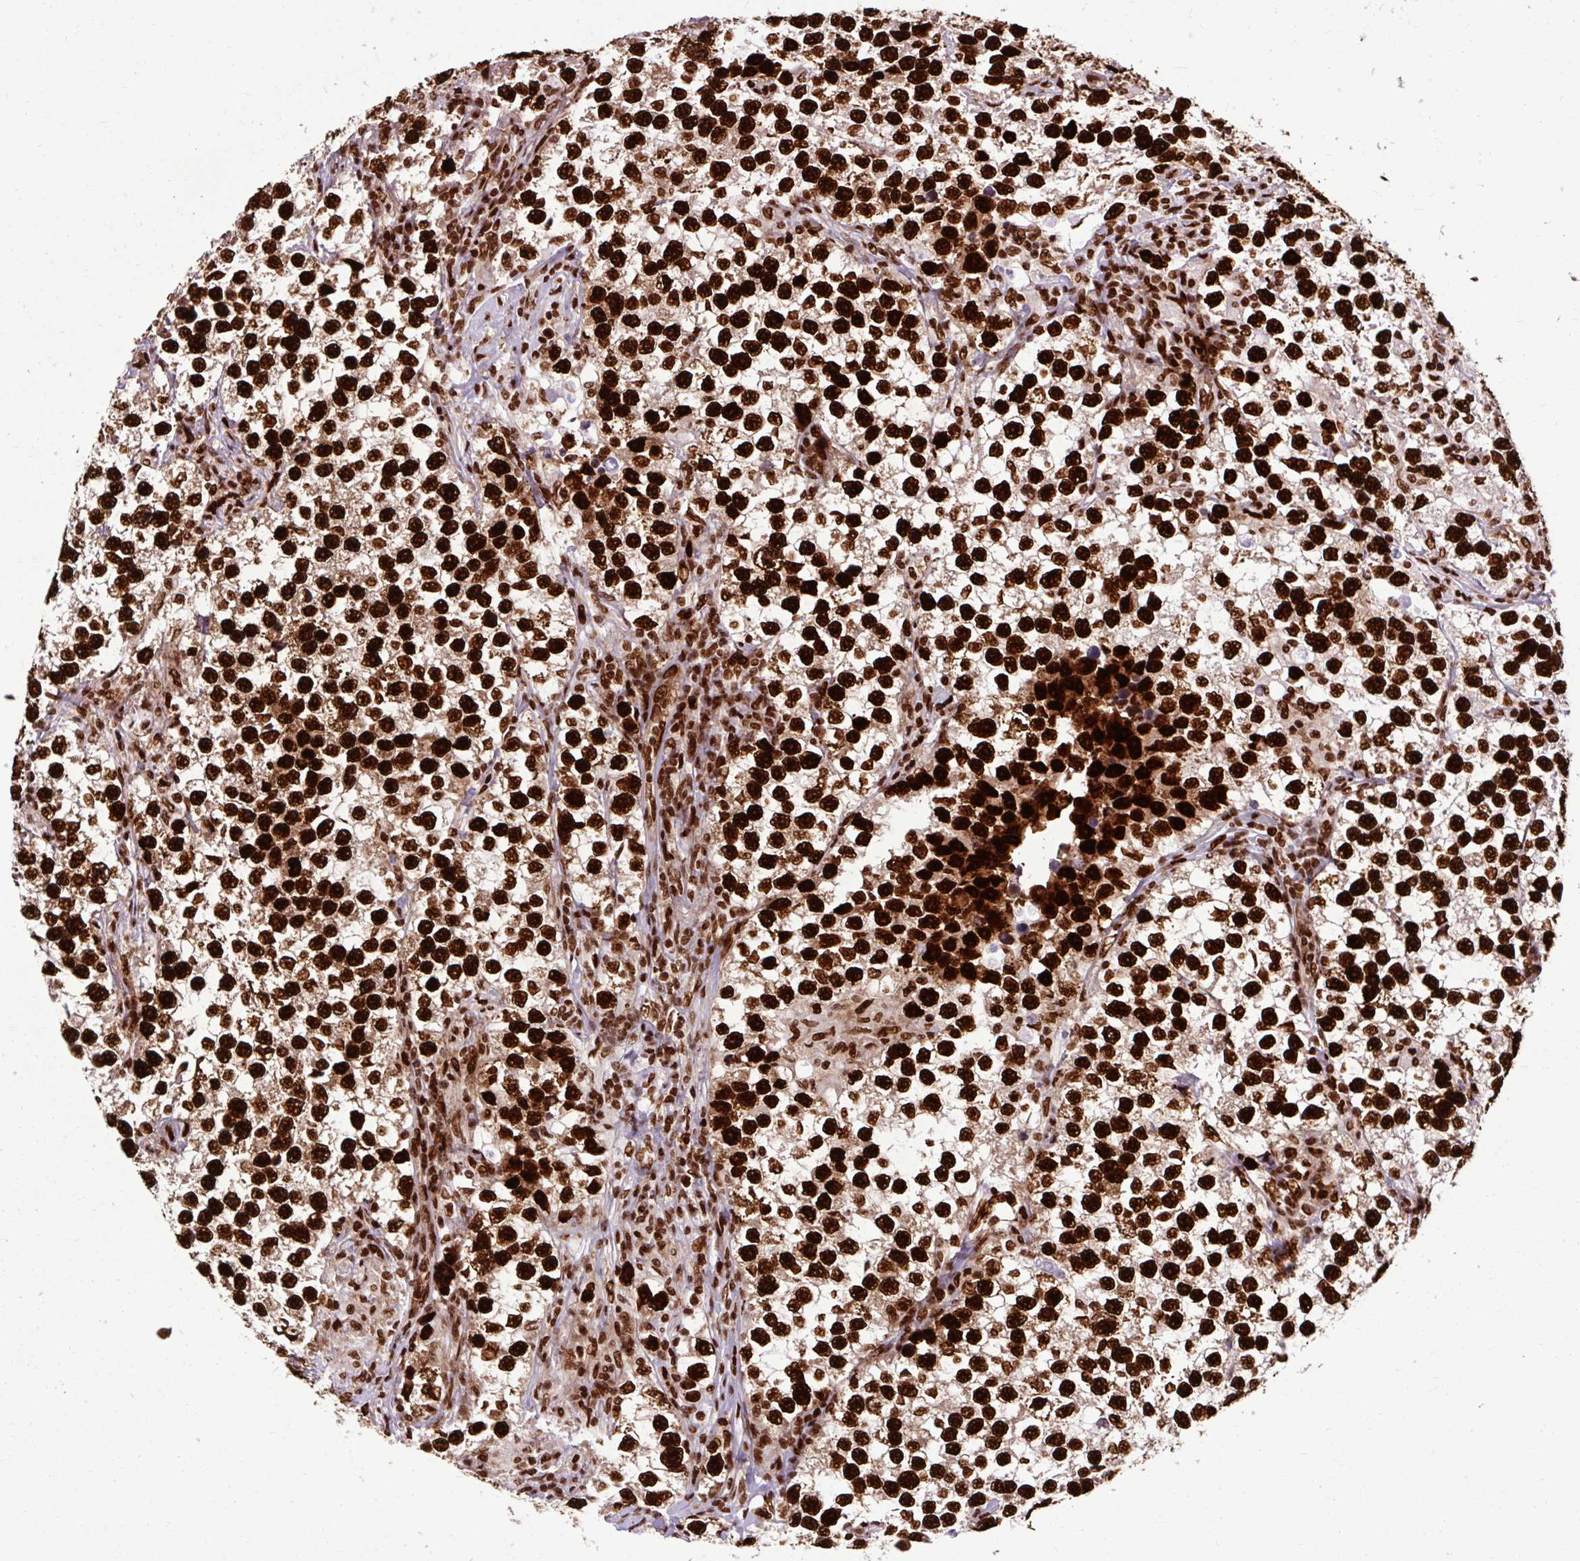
{"staining": {"intensity": "strong", "quantity": ">75%", "location": "nuclear"}, "tissue": "testis cancer", "cell_type": "Tumor cells", "image_type": "cancer", "snomed": [{"axis": "morphology", "description": "Seminoma, NOS"}, {"axis": "topography", "description": "Testis"}], "caption": "This is an image of immunohistochemistry staining of testis cancer (seminoma), which shows strong expression in the nuclear of tumor cells.", "gene": "FUS", "patient": {"sex": "male", "age": 46}}